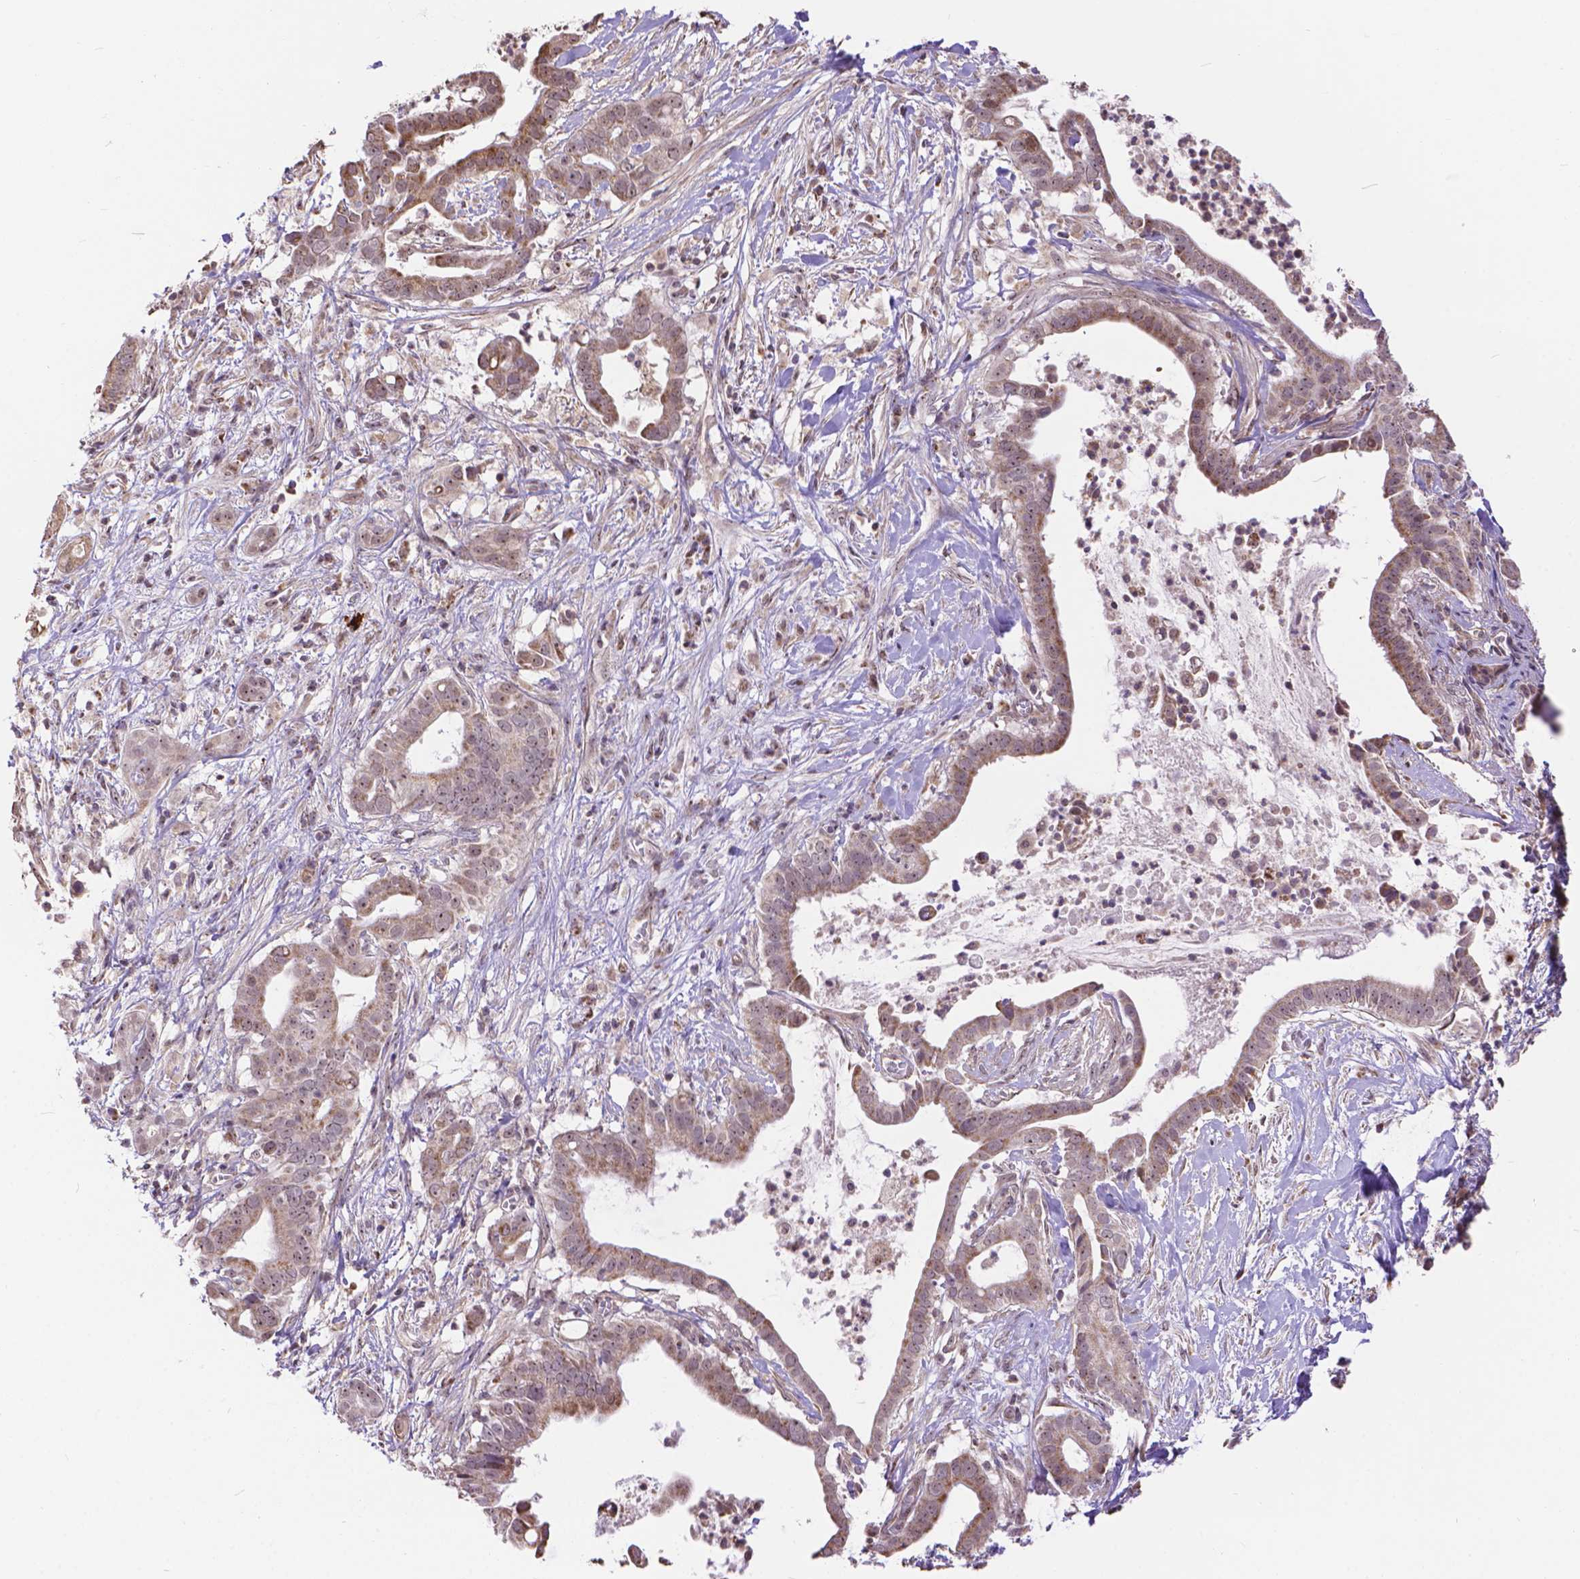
{"staining": {"intensity": "weak", "quantity": ">75%", "location": "cytoplasmic/membranous,nuclear"}, "tissue": "pancreatic cancer", "cell_type": "Tumor cells", "image_type": "cancer", "snomed": [{"axis": "morphology", "description": "Adenocarcinoma, NOS"}, {"axis": "topography", "description": "Pancreas"}], "caption": "Human adenocarcinoma (pancreatic) stained for a protein (brown) shows weak cytoplasmic/membranous and nuclear positive expression in approximately >75% of tumor cells.", "gene": "TMEM135", "patient": {"sex": "male", "age": 61}}